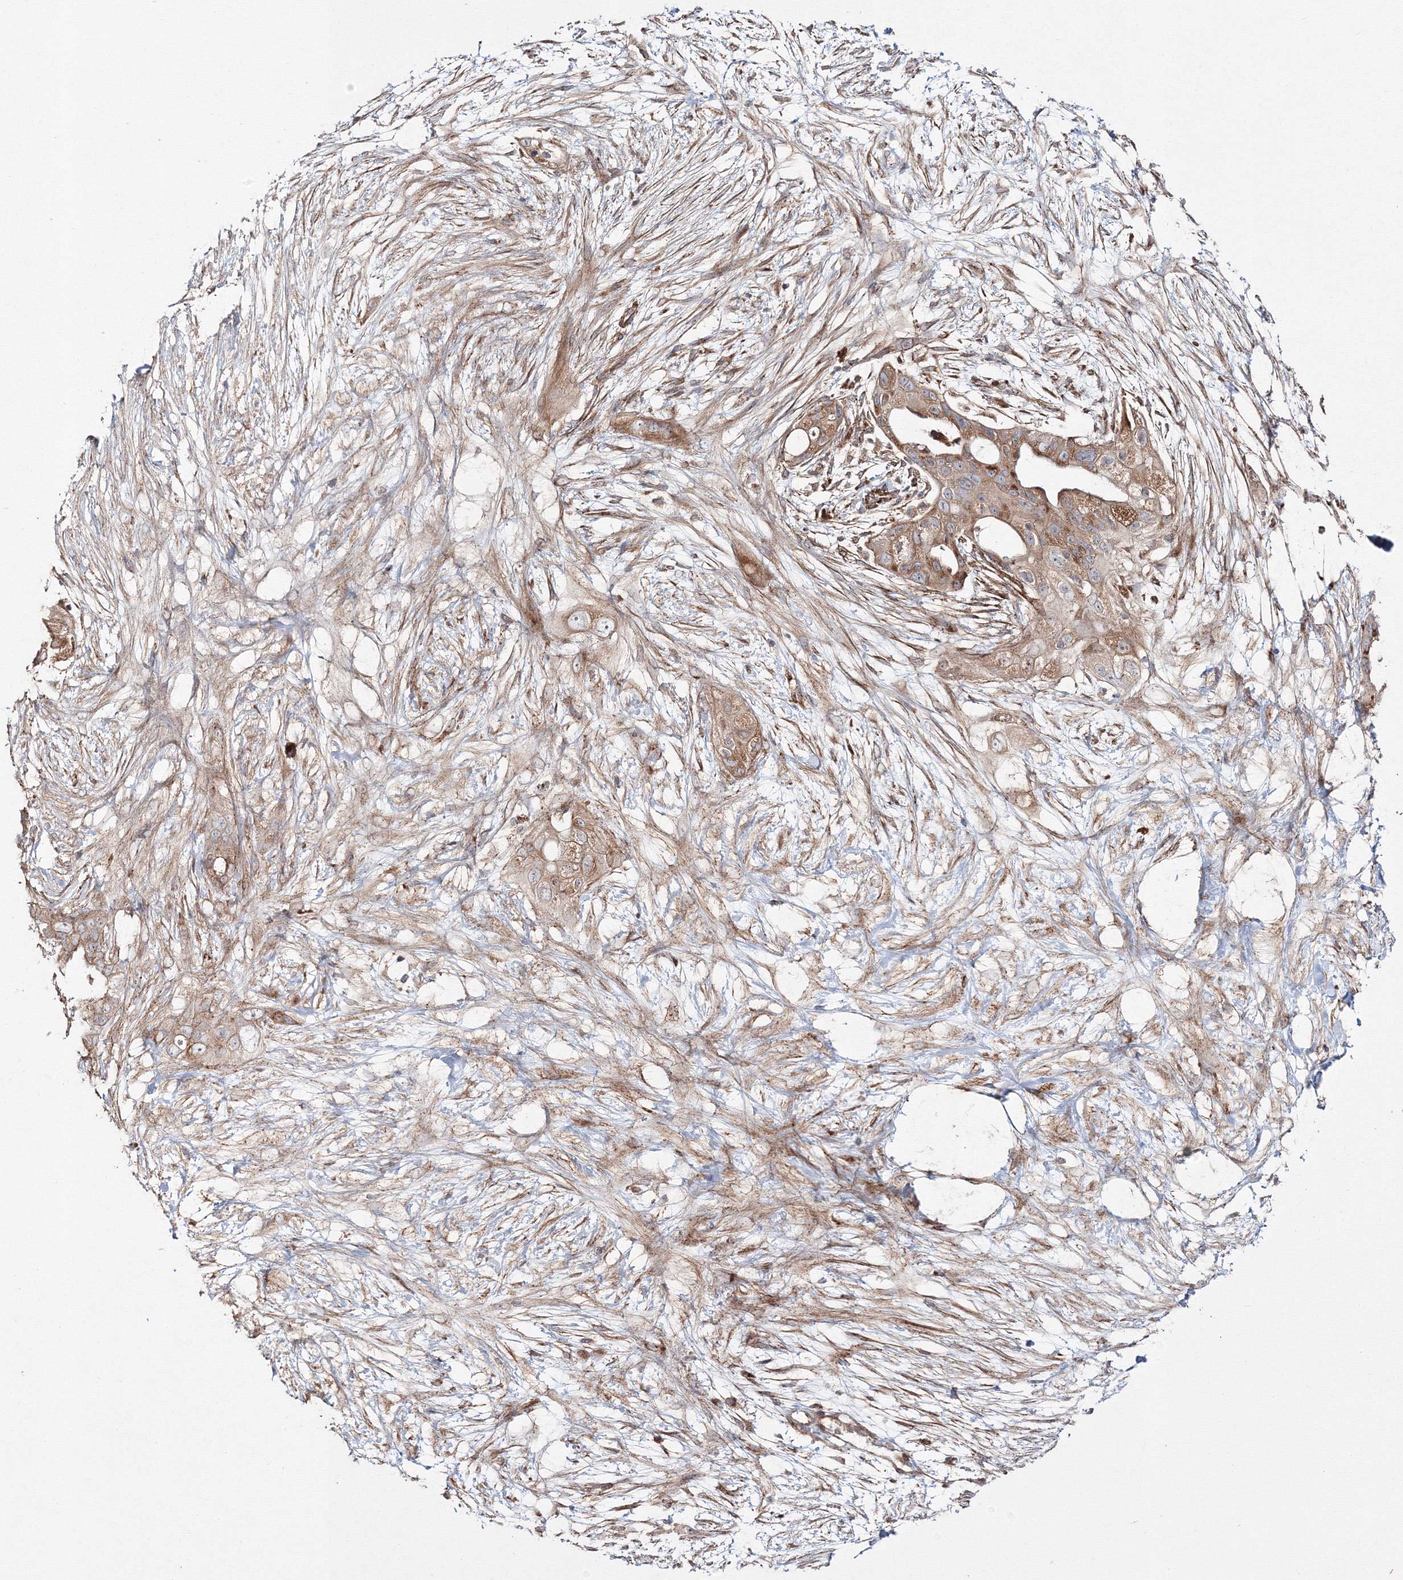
{"staining": {"intensity": "moderate", "quantity": ">75%", "location": "cytoplasmic/membranous"}, "tissue": "pancreatic cancer", "cell_type": "Tumor cells", "image_type": "cancer", "snomed": [{"axis": "morphology", "description": "Adenocarcinoma, NOS"}, {"axis": "topography", "description": "Pancreas"}], "caption": "The photomicrograph exhibits immunohistochemical staining of pancreatic adenocarcinoma. There is moderate cytoplasmic/membranous staining is present in approximately >75% of tumor cells. The staining was performed using DAB (3,3'-diaminobenzidine) to visualize the protein expression in brown, while the nuclei were stained in blue with hematoxylin (Magnification: 20x).", "gene": "DDO", "patient": {"sex": "male", "age": 53}}